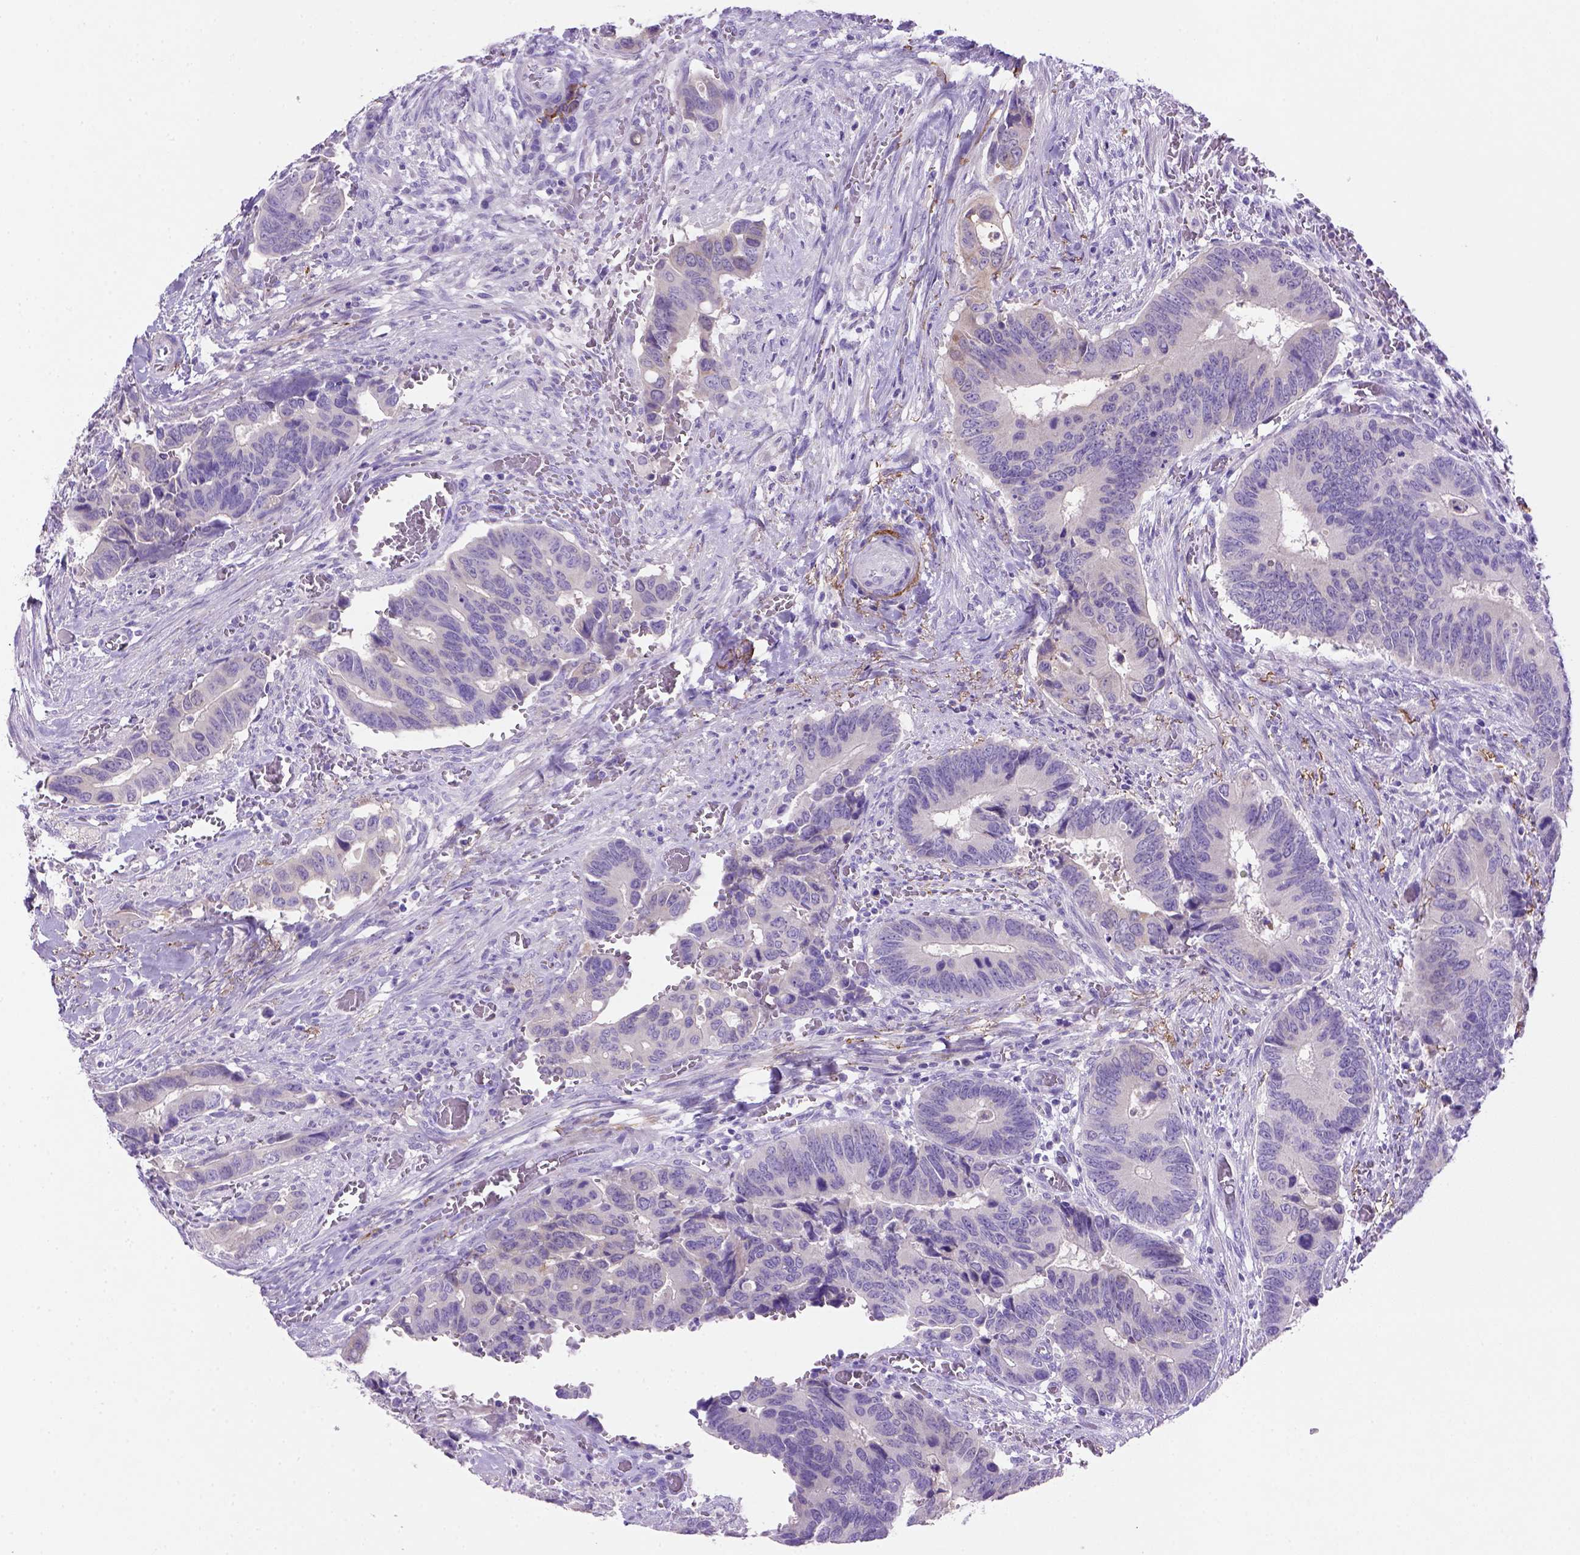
{"staining": {"intensity": "negative", "quantity": "none", "location": "none"}, "tissue": "colorectal cancer", "cell_type": "Tumor cells", "image_type": "cancer", "snomed": [{"axis": "morphology", "description": "Adenocarcinoma, NOS"}, {"axis": "topography", "description": "Colon"}], "caption": "Immunohistochemistry (IHC) histopathology image of human colorectal cancer stained for a protein (brown), which displays no positivity in tumor cells. The staining was performed using DAB (3,3'-diaminobenzidine) to visualize the protein expression in brown, while the nuclei were stained in blue with hematoxylin (Magnification: 20x).", "gene": "SIRPD", "patient": {"sex": "male", "age": 49}}